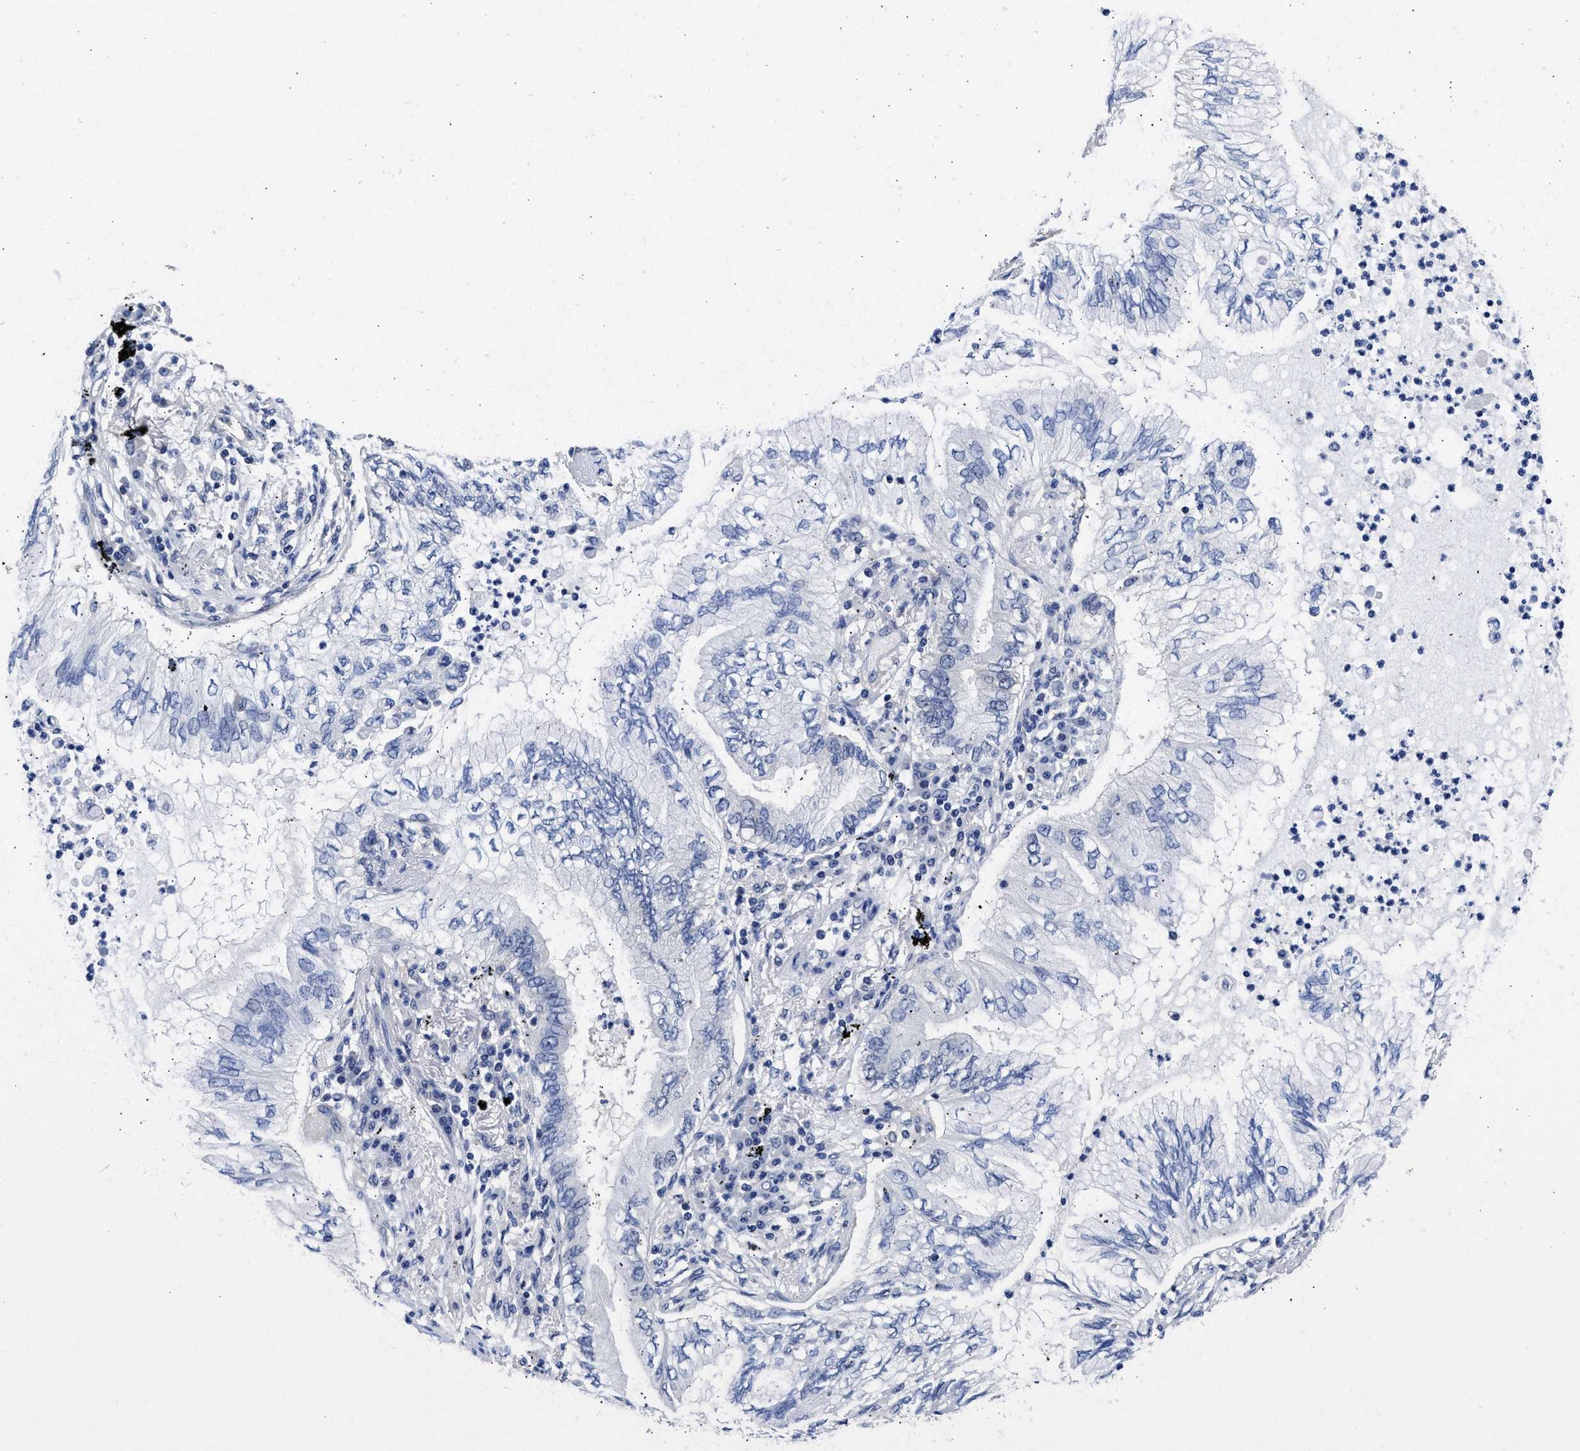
{"staining": {"intensity": "negative", "quantity": "none", "location": "none"}, "tissue": "lung cancer", "cell_type": "Tumor cells", "image_type": "cancer", "snomed": [{"axis": "morphology", "description": "Normal tissue, NOS"}, {"axis": "morphology", "description": "Adenocarcinoma, NOS"}, {"axis": "topography", "description": "Bronchus"}, {"axis": "topography", "description": "Lung"}], "caption": "Lung cancer (adenocarcinoma) was stained to show a protein in brown. There is no significant positivity in tumor cells. Nuclei are stained in blue.", "gene": "XPO5", "patient": {"sex": "female", "age": 70}}